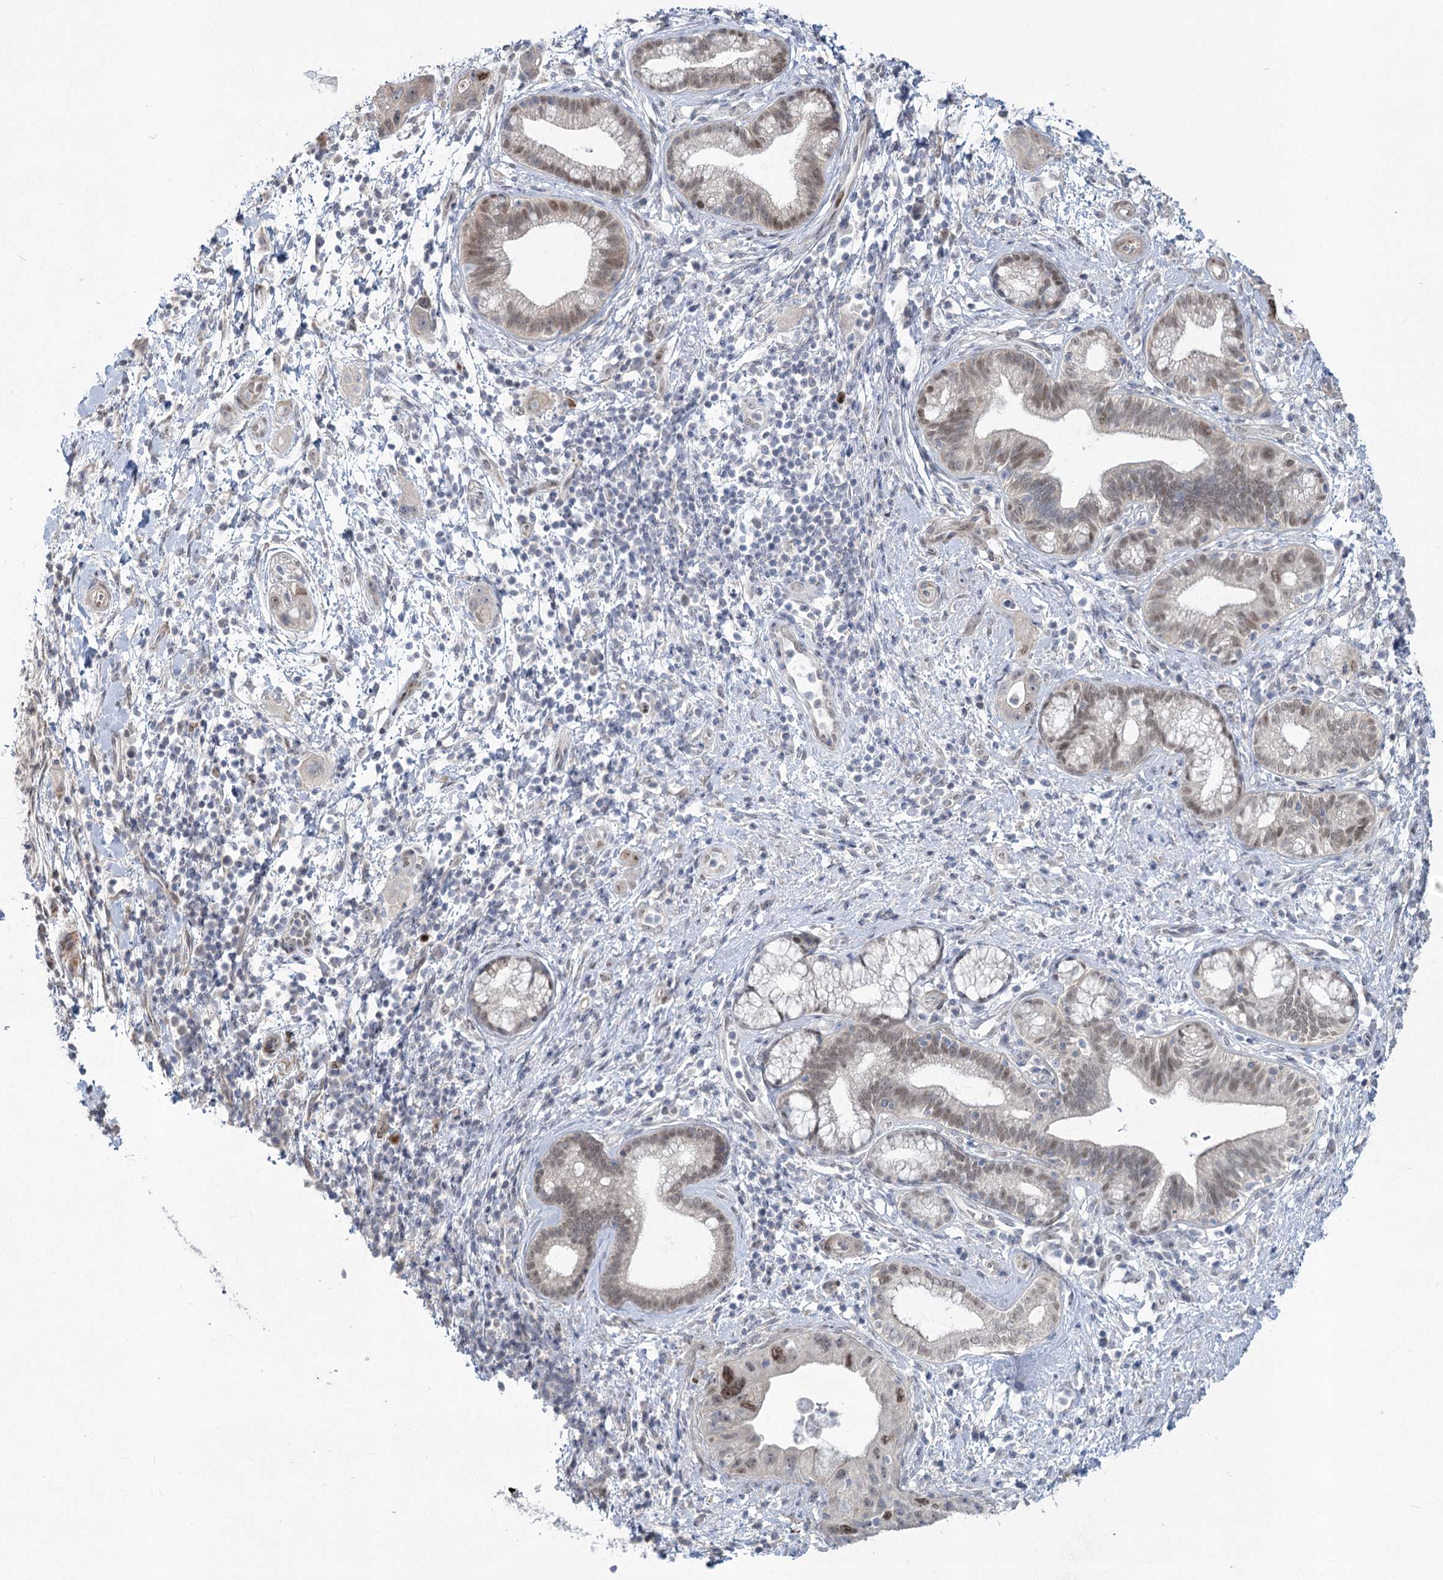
{"staining": {"intensity": "weak", "quantity": "25%-75%", "location": "nuclear"}, "tissue": "pancreatic cancer", "cell_type": "Tumor cells", "image_type": "cancer", "snomed": [{"axis": "morphology", "description": "Adenocarcinoma, NOS"}, {"axis": "topography", "description": "Pancreas"}], "caption": "Immunohistochemical staining of pancreatic cancer shows weak nuclear protein staining in about 25%-75% of tumor cells.", "gene": "ABITRAM", "patient": {"sex": "female", "age": 73}}